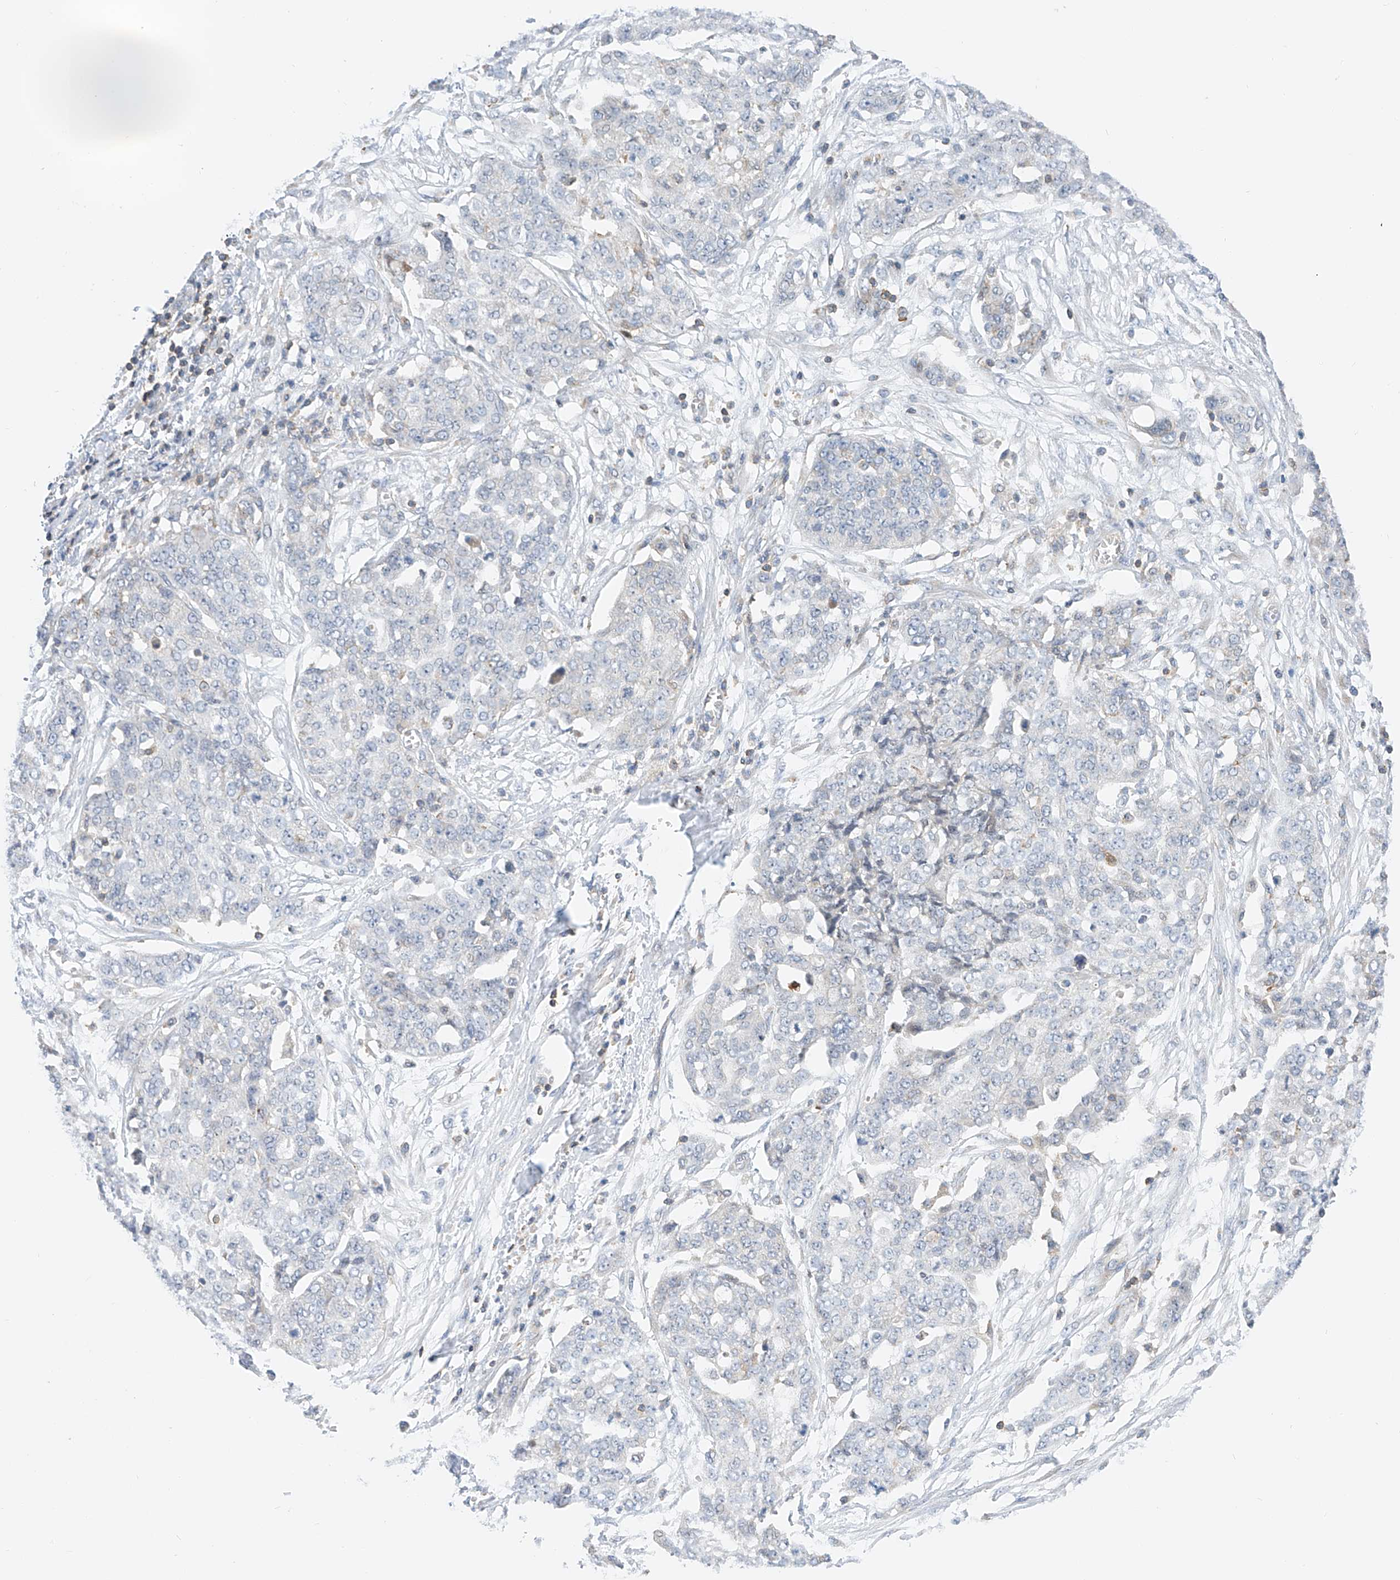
{"staining": {"intensity": "negative", "quantity": "none", "location": "none"}, "tissue": "ovarian cancer", "cell_type": "Tumor cells", "image_type": "cancer", "snomed": [{"axis": "morphology", "description": "Cystadenocarcinoma, serous, NOS"}, {"axis": "topography", "description": "Soft tissue"}, {"axis": "topography", "description": "Ovary"}], "caption": "This is an IHC micrograph of serous cystadenocarcinoma (ovarian). There is no positivity in tumor cells.", "gene": "MFN2", "patient": {"sex": "female", "age": 57}}